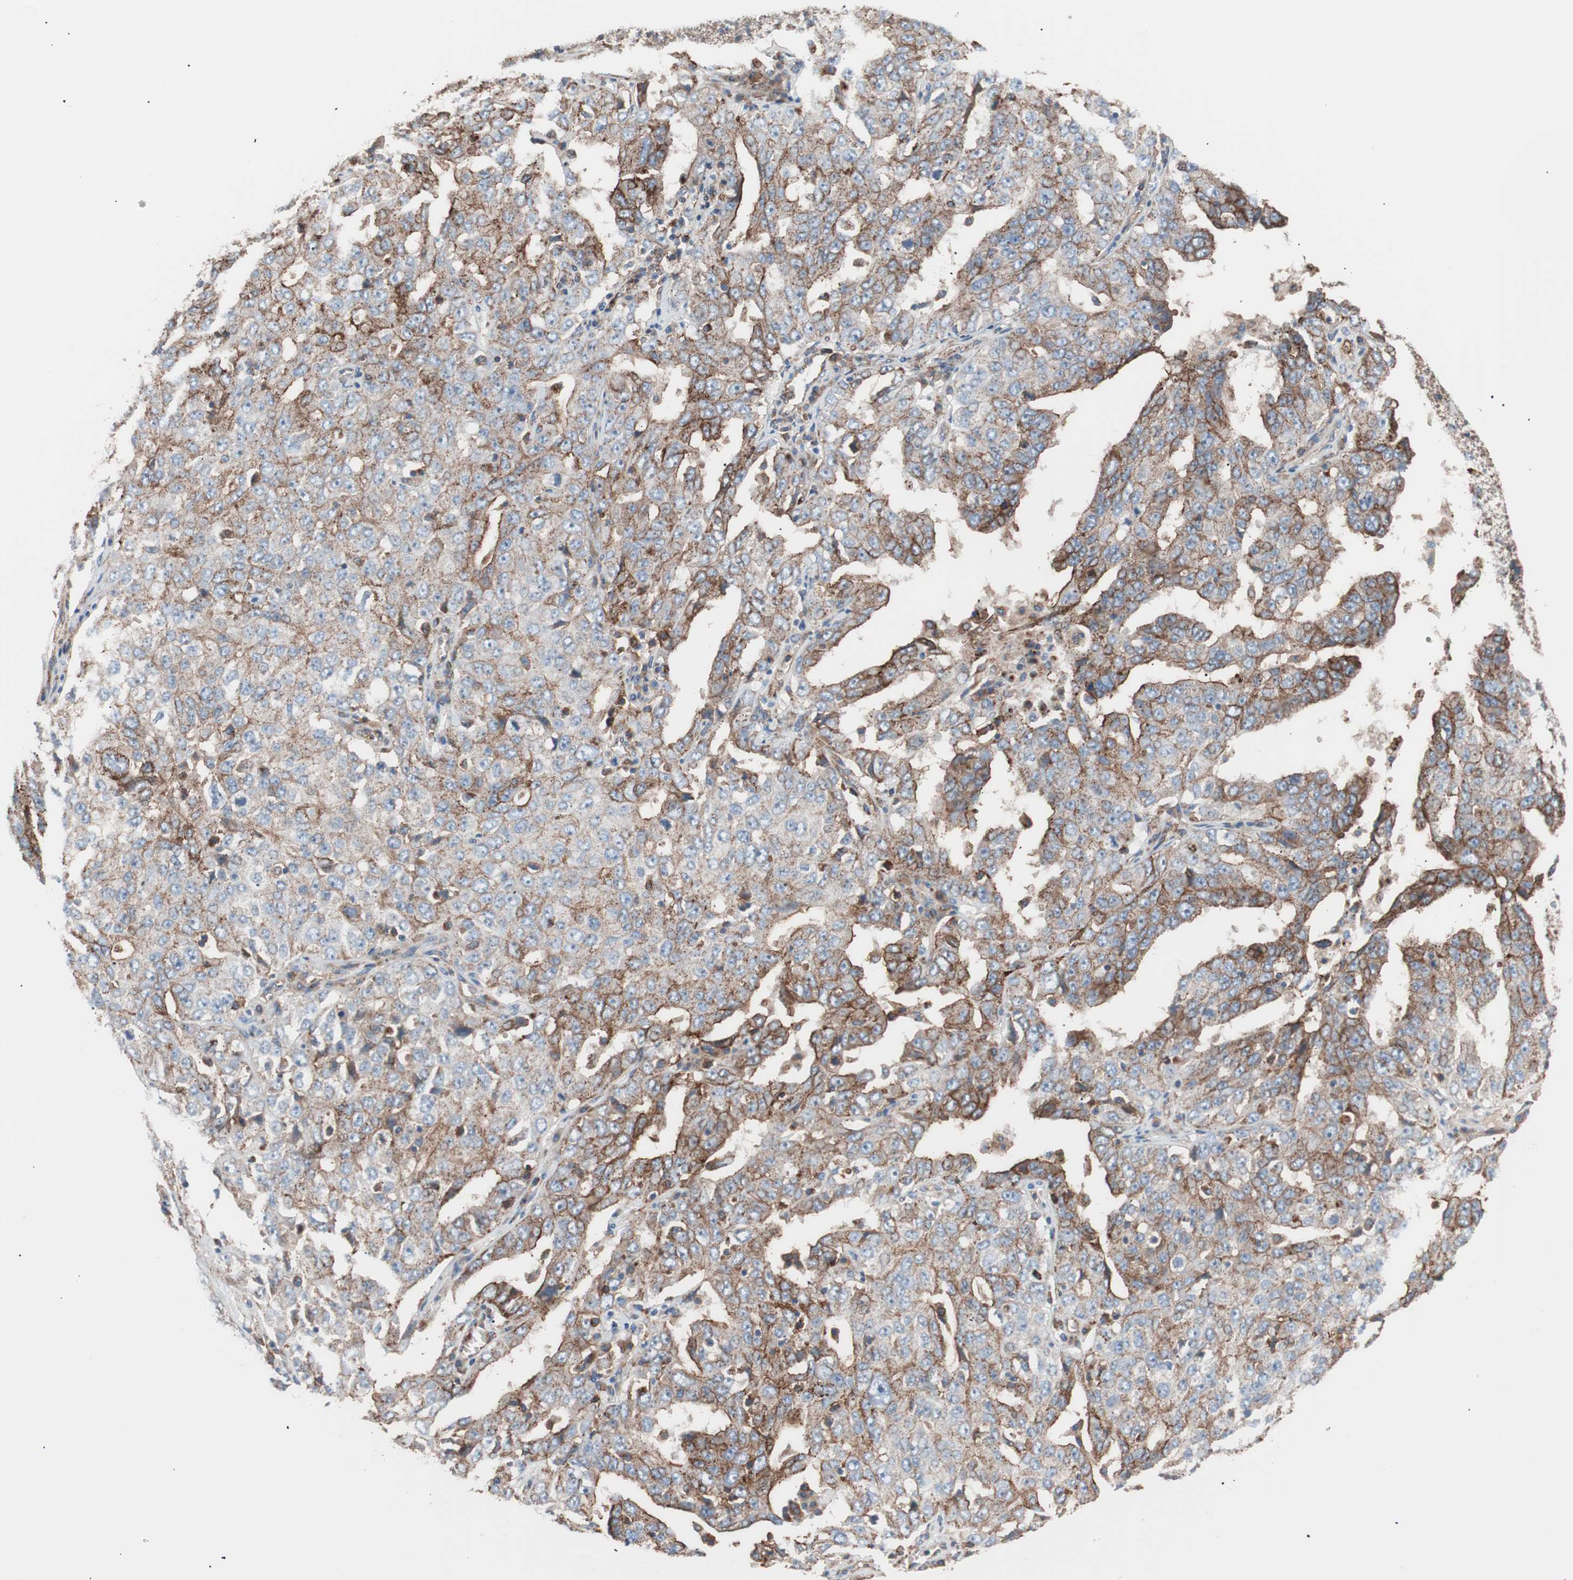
{"staining": {"intensity": "moderate", "quantity": ">75%", "location": "cytoplasmic/membranous"}, "tissue": "ovarian cancer", "cell_type": "Tumor cells", "image_type": "cancer", "snomed": [{"axis": "morphology", "description": "Carcinoma, endometroid"}, {"axis": "topography", "description": "Ovary"}], "caption": "DAB immunohistochemical staining of human ovarian endometroid carcinoma exhibits moderate cytoplasmic/membranous protein staining in approximately >75% of tumor cells. (brown staining indicates protein expression, while blue staining denotes nuclei).", "gene": "FLOT2", "patient": {"sex": "female", "age": 62}}